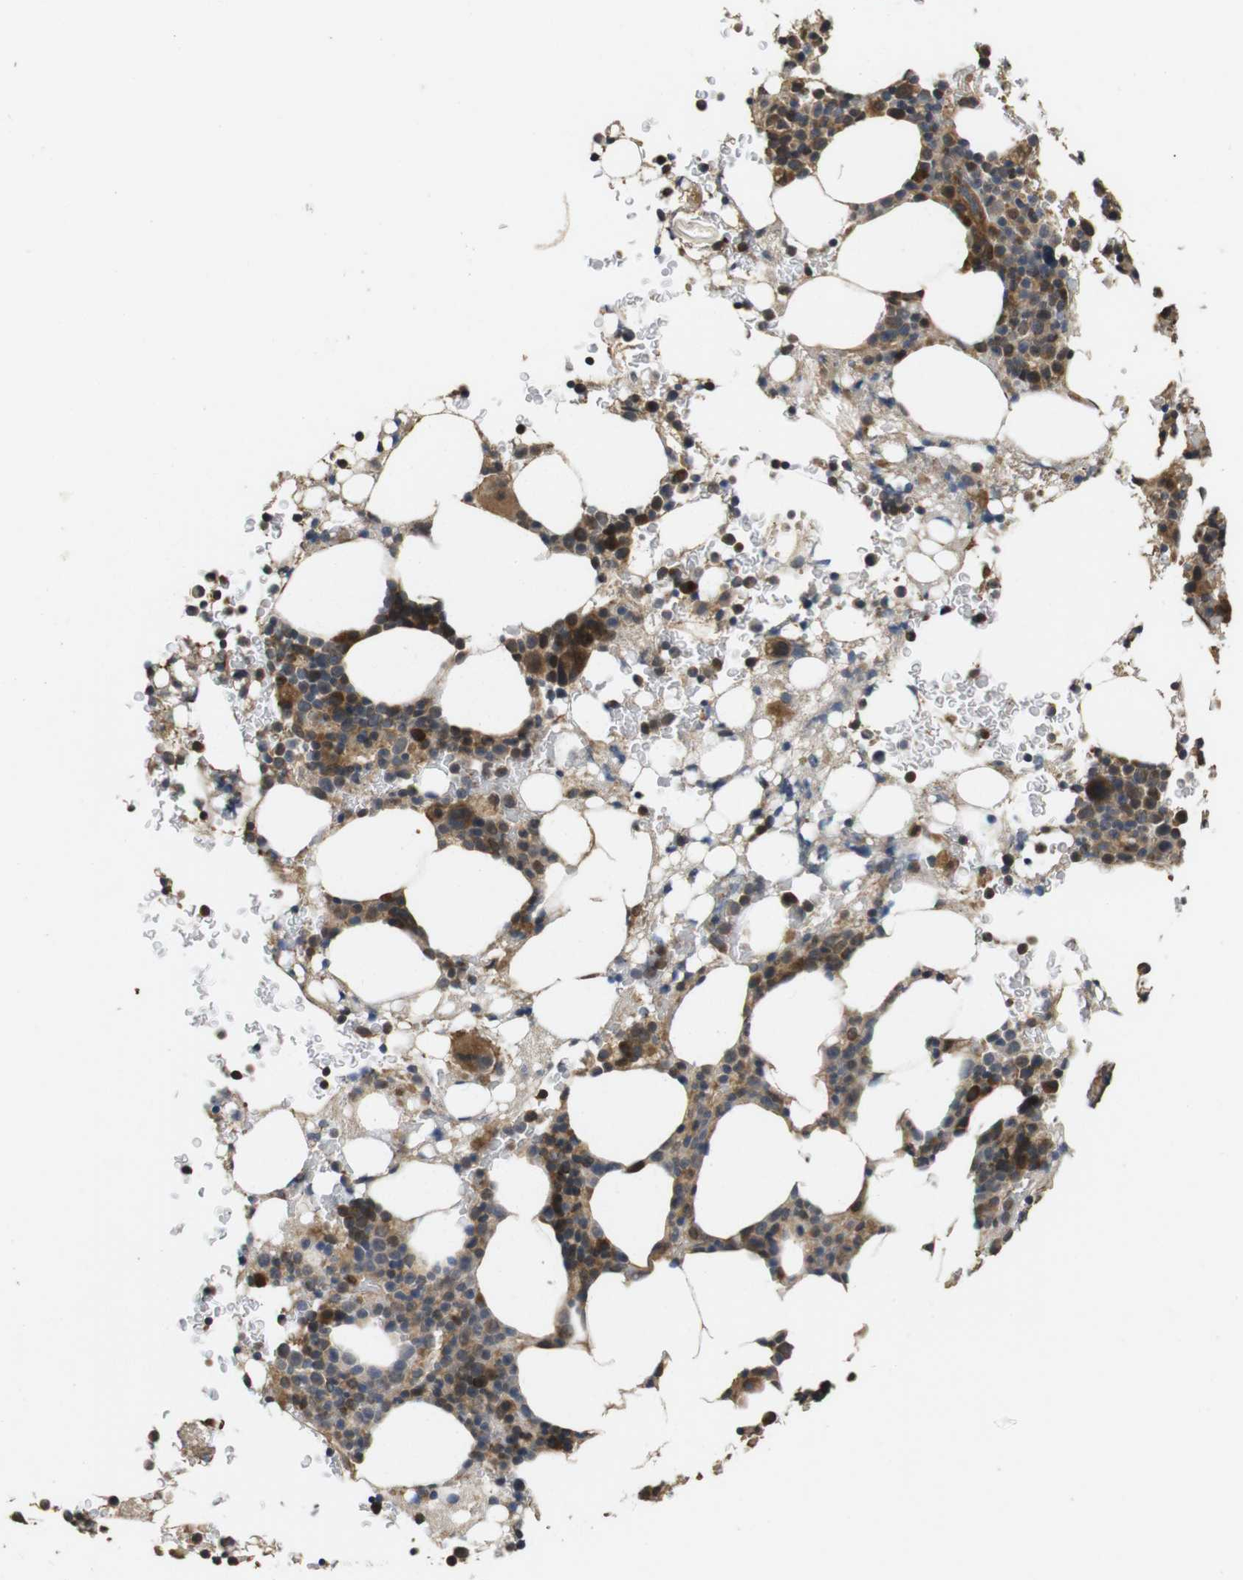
{"staining": {"intensity": "strong", "quantity": "<25%", "location": "cytoplasmic/membranous,nuclear"}, "tissue": "bone marrow", "cell_type": "Hematopoietic cells", "image_type": "normal", "snomed": [{"axis": "morphology", "description": "Normal tissue, NOS"}, {"axis": "morphology", "description": "Inflammation, NOS"}, {"axis": "topography", "description": "Bone marrow"}], "caption": "Strong cytoplasmic/membranous,nuclear staining for a protein is appreciated in about <25% of hematopoietic cells of unremarkable bone marrow using immunohistochemistry.", "gene": "PCDHB10", "patient": {"sex": "female", "age": 84}}